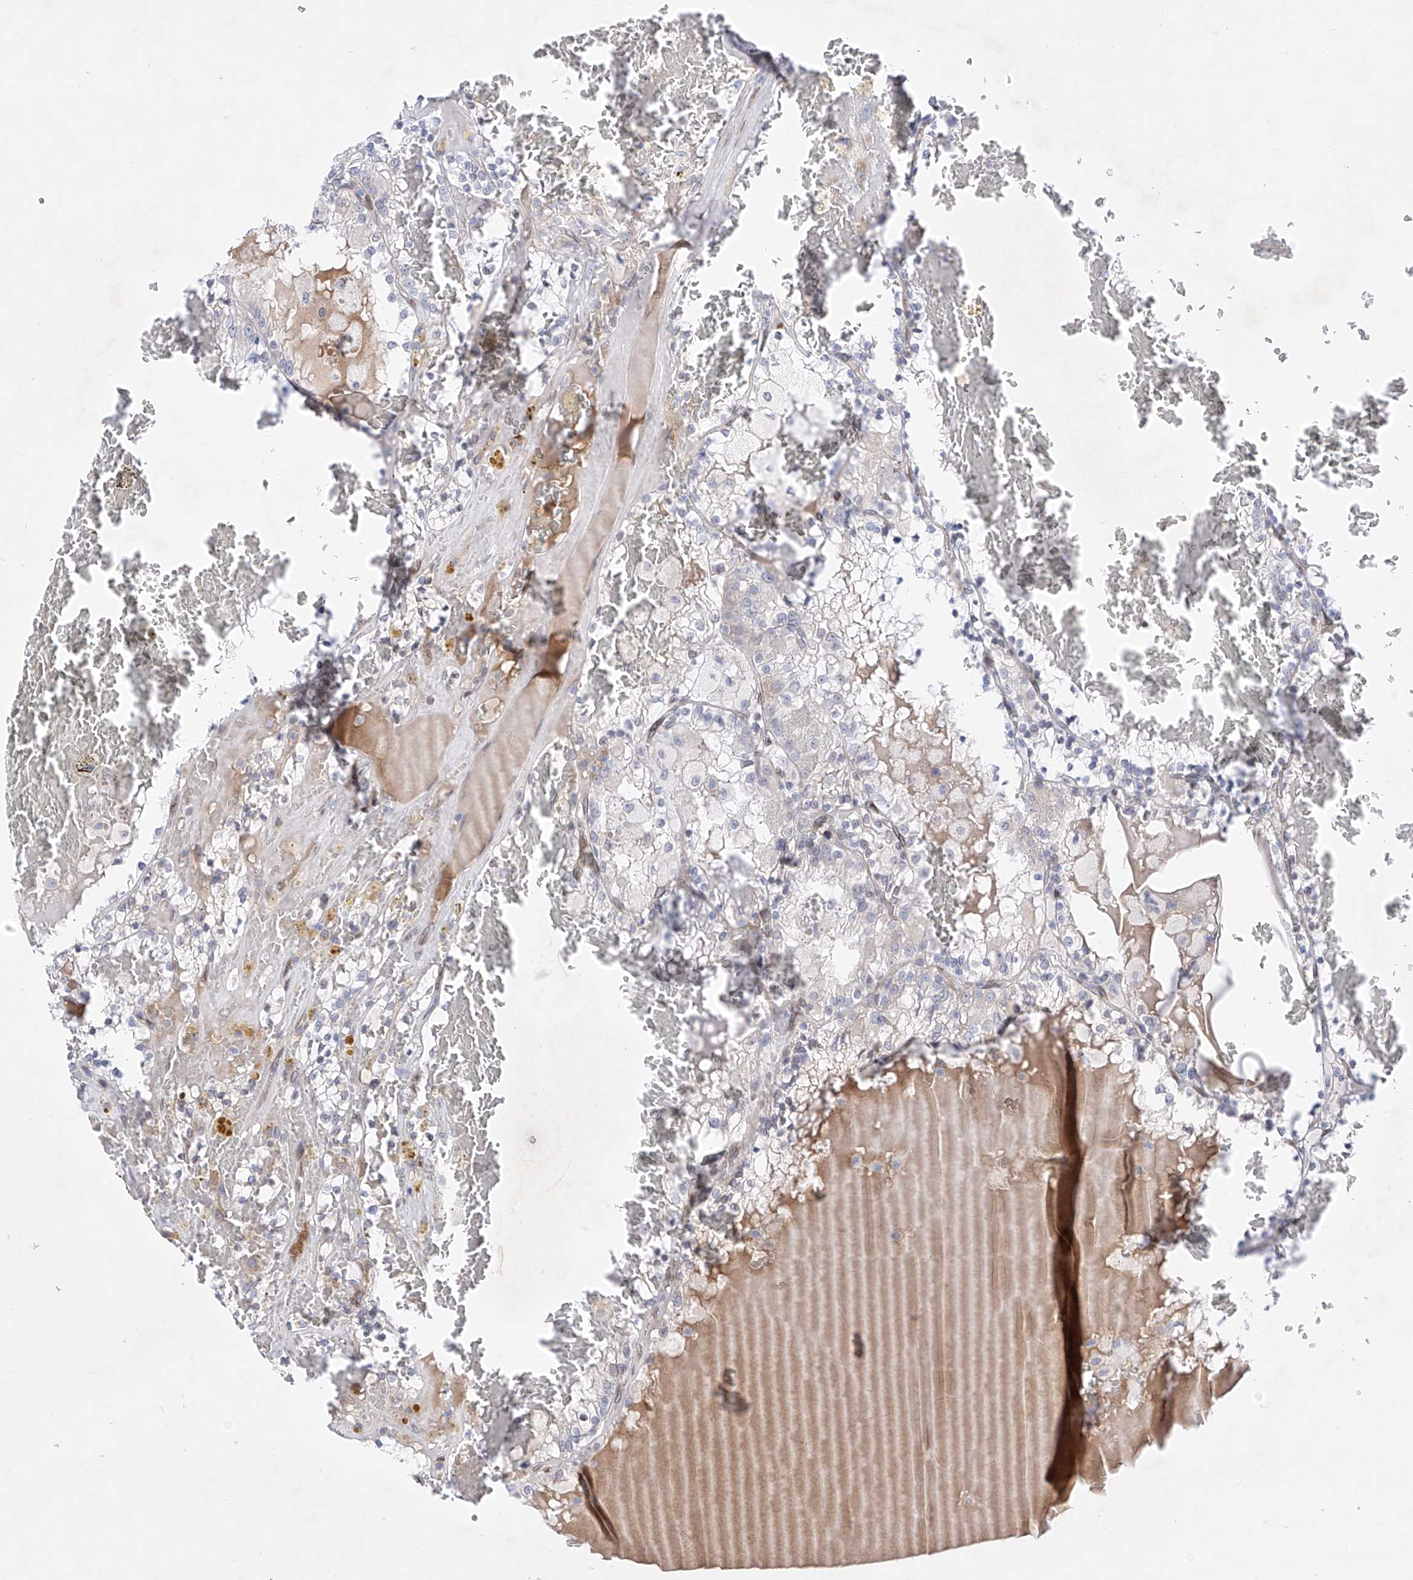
{"staining": {"intensity": "negative", "quantity": "none", "location": "none"}, "tissue": "renal cancer", "cell_type": "Tumor cells", "image_type": "cancer", "snomed": [{"axis": "morphology", "description": "Adenocarcinoma, NOS"}, {"axis": "topography", "description": "Kidney"}], "caption": "This is an IHC micrograph of human renal adenocarcinoma. There is no expression in tumor cells.", "gene": "LCLAT1", "patient": {"sex": "female", "age": 56}}